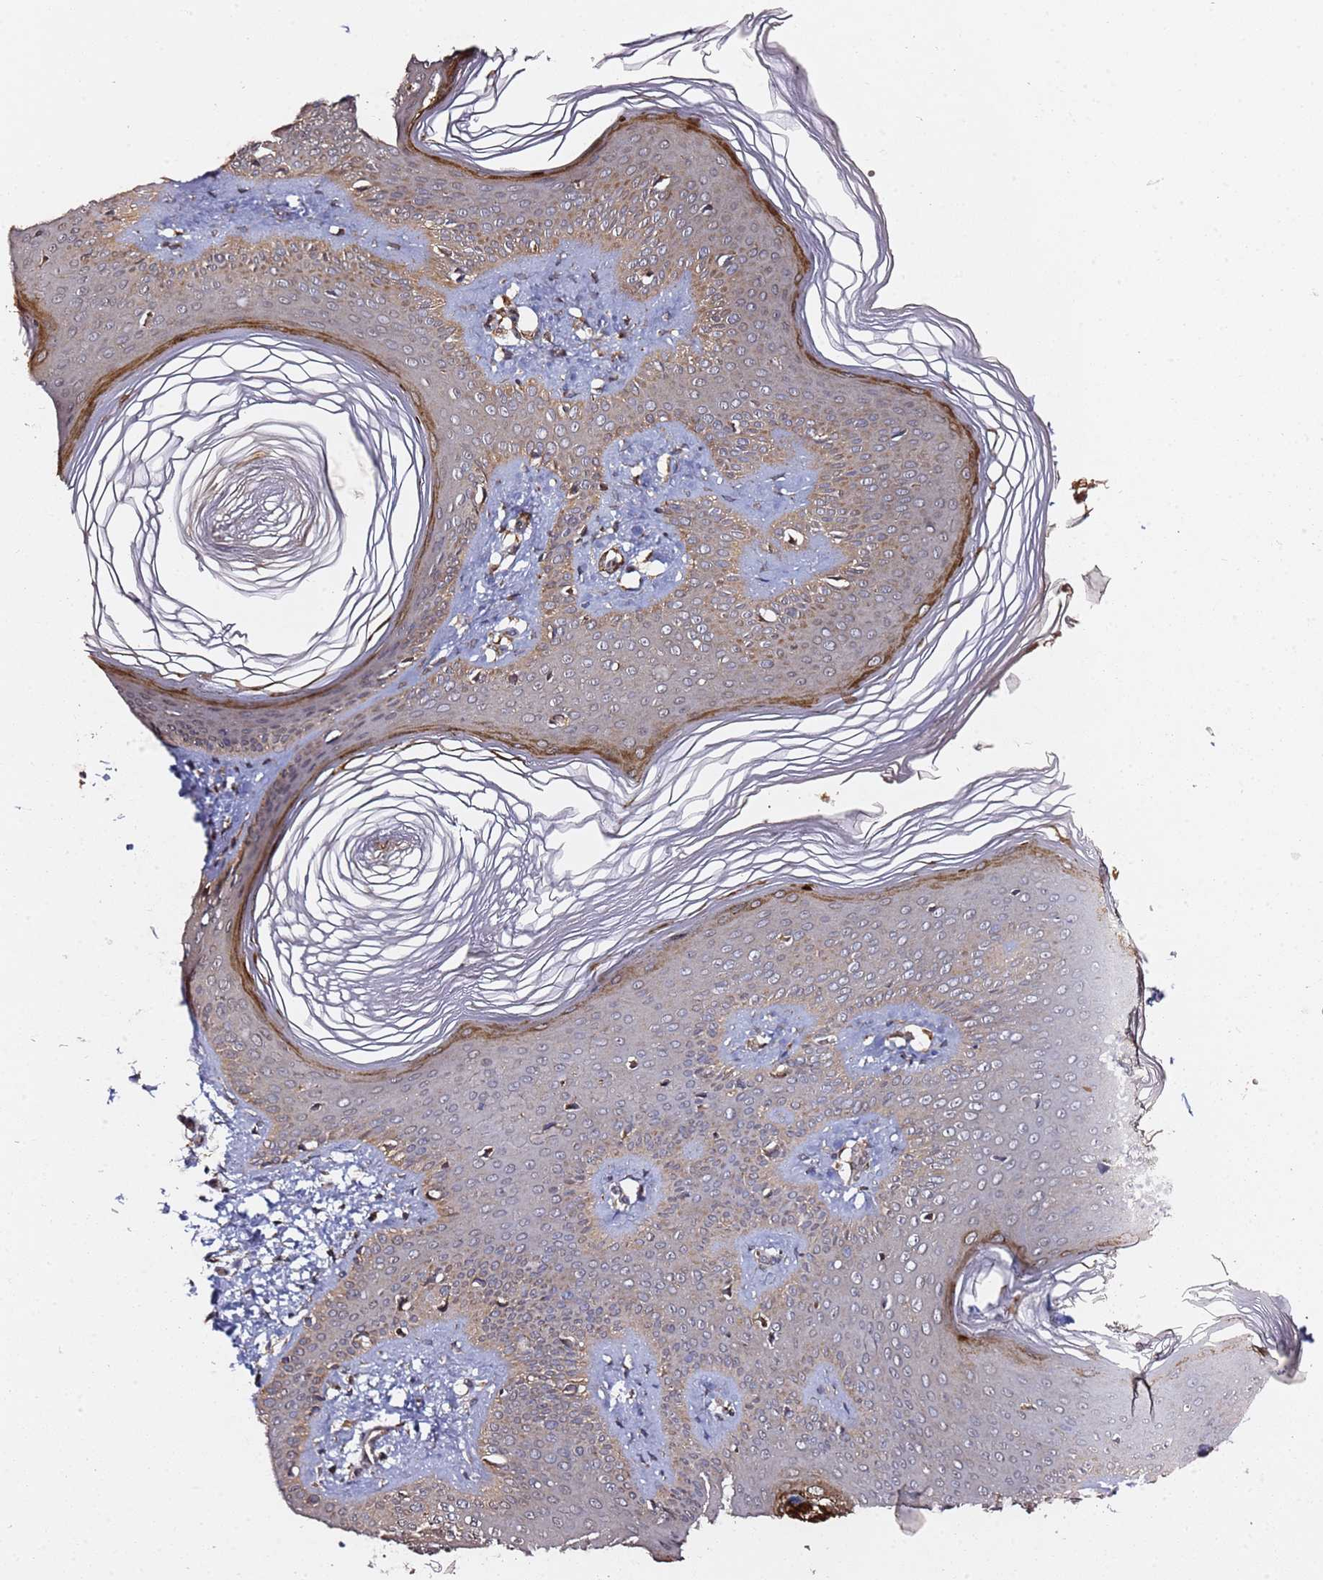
{"staining": {"intensity": "strong", "quantity": "<25%", "location": "cytoplasmic/membranous"}, "tissue": "skin", "cell_type": "Epidermal cells", "image_type": "normal", "snomed": [{"axis": "morphology", "description": "Normal tissue, NOS"}, {"axis": "morphology", "description": "Inflammation, NOS"}, {"axis": "topography", "description": "Soft tissue"}, {"axis": "topography", "description": "Anal"}], "caption": "Immunohistochemistry (IHC) image of normal skin stained for a protein (brown), which shows medium levels of strong cytoplasmic/membranous staining in approximately <25% of epidermal cells.", "gene": "PRKAB2", "patient": {"sex": "female", "age": 15}}